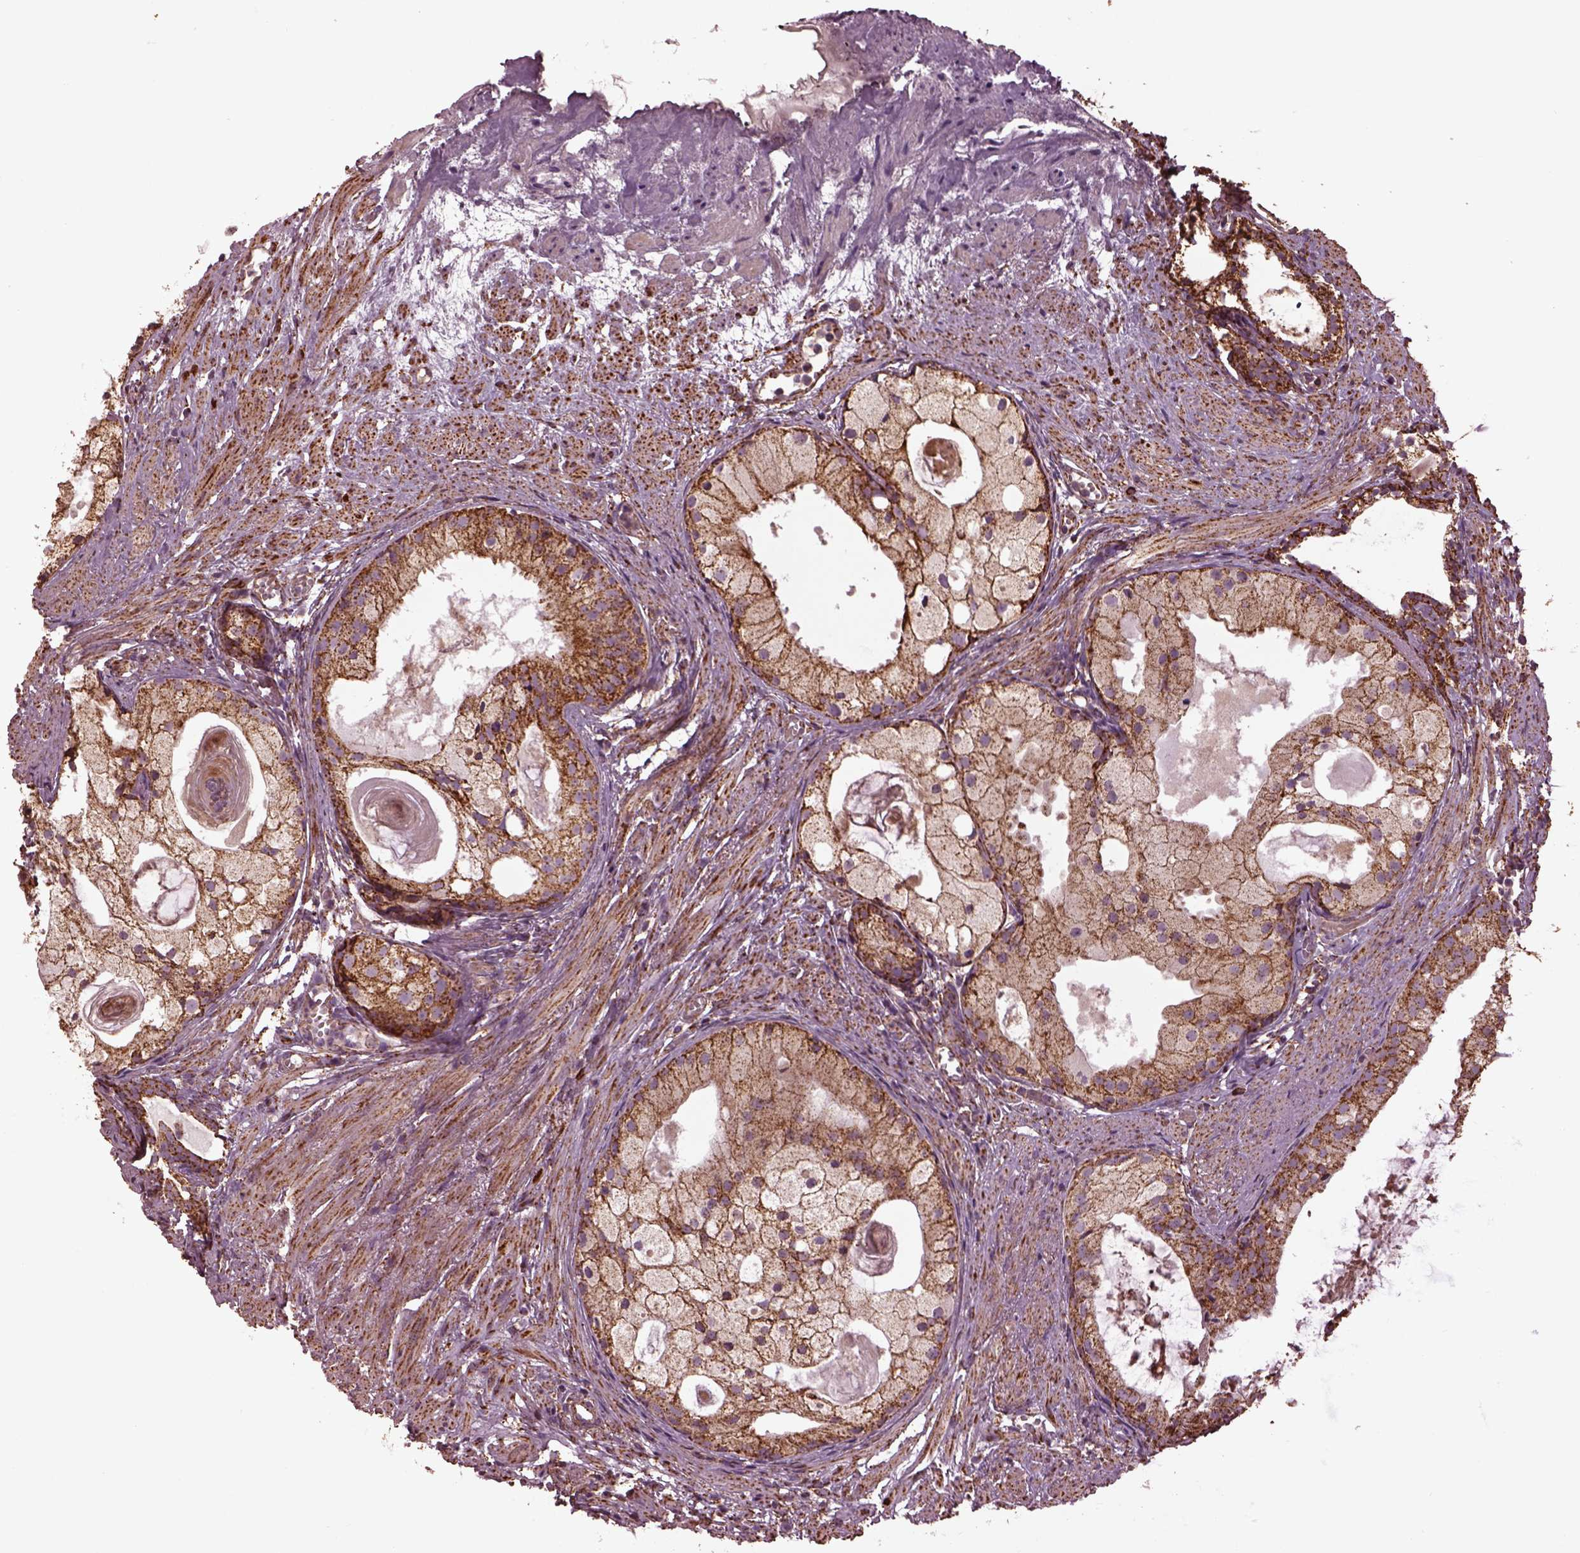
{"staining": {"intensity": "moderate", "quantity": "25%-75%", "location": "cytoplasmic/membranous"}, "tissue": "prostate cancer", "cell_type": "Tumor cells", "image_type": "cancer", "snomed": [{"axis": "morphology", "description": "Adenocarcinoma, High grade"}, {"axis": "topography", "description": "Prostate"}], "caption": "Prostate cancer stained with immunohistochemistry (IHC) reveals moderate cytoplasmic/membranous positivity in about 25%-75% of tumor cells.", "gene": "TMEM254", "patient": {"sex": "male", "age": 85}}